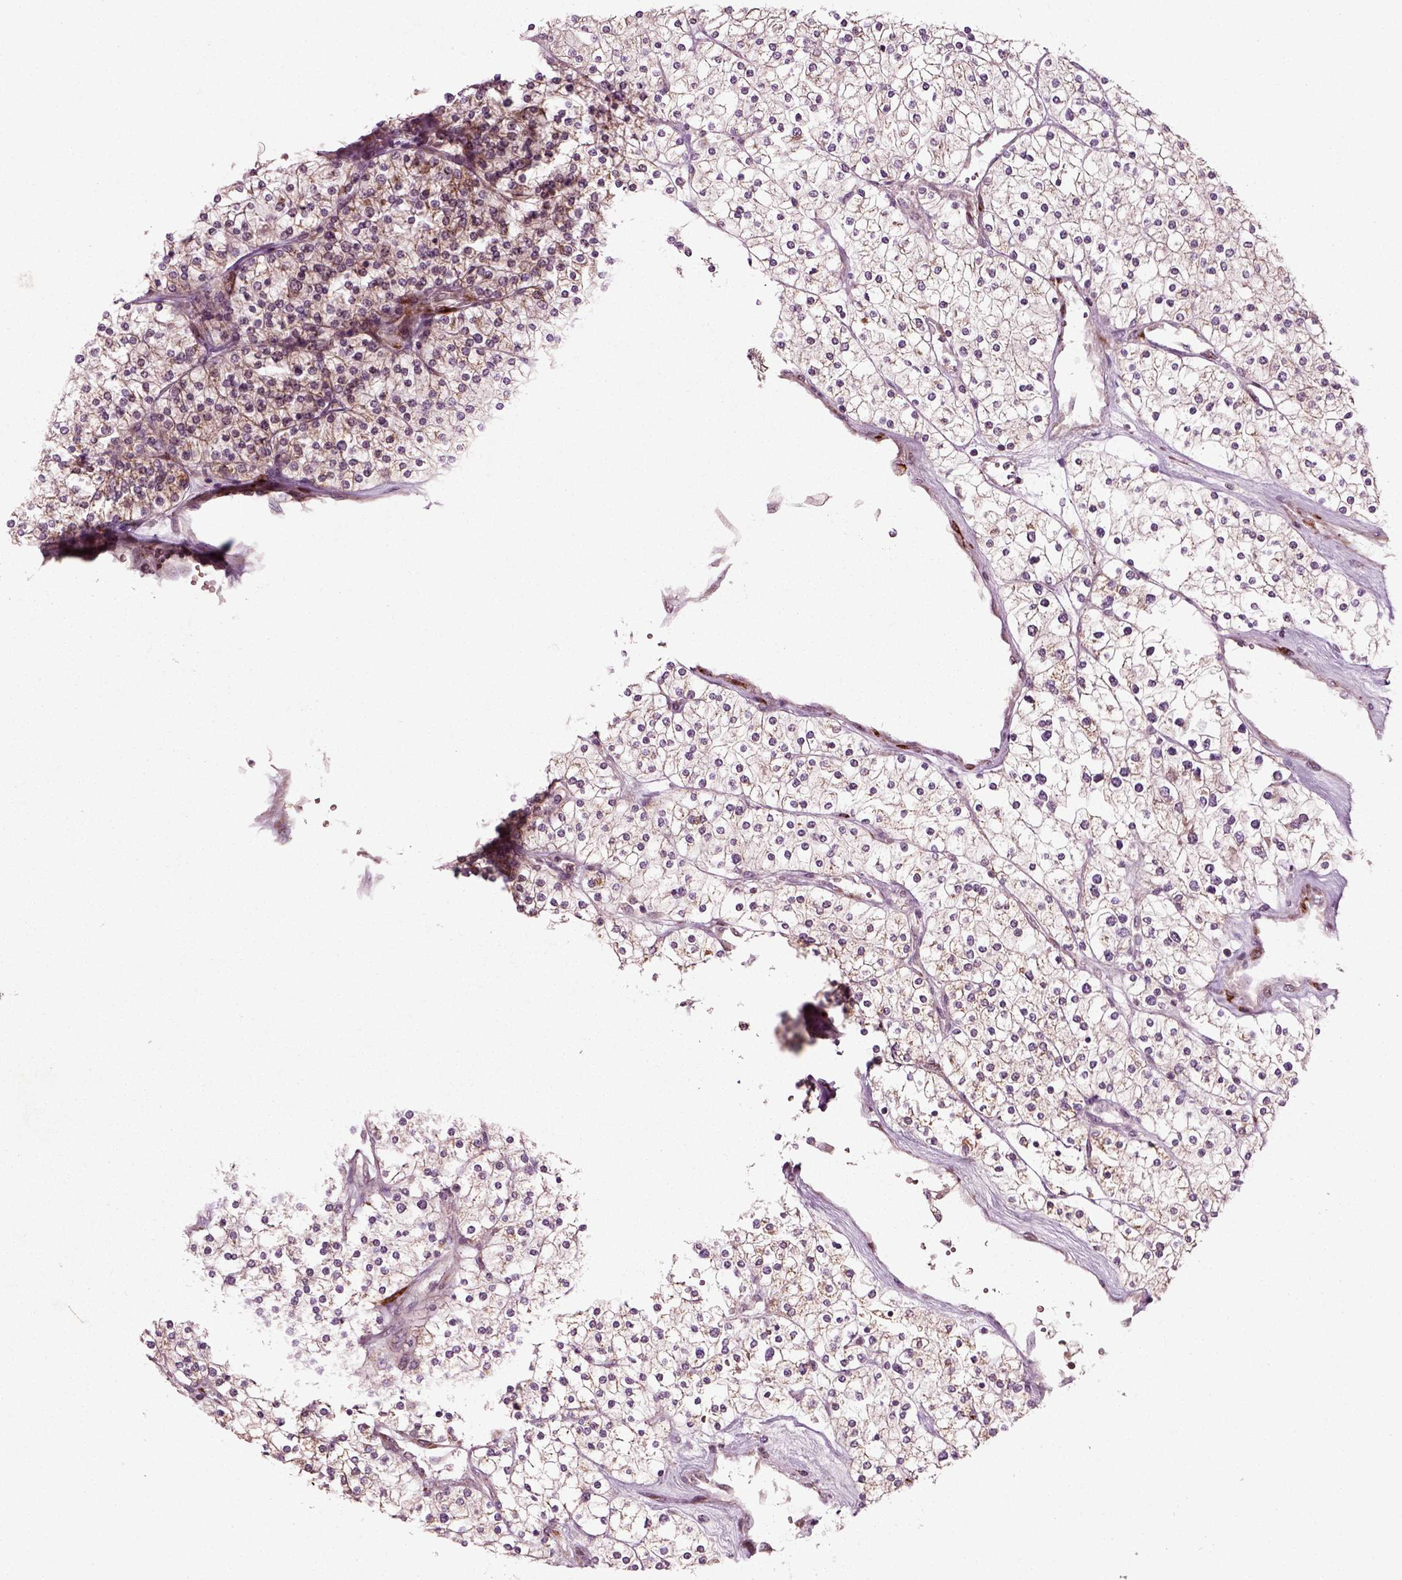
{"staining": {"intensity": "weak", "quantity": ">75%", "location": "cytoplasmic/membranous"}, "tissue": "renal cancer", "cell_type": "Tumor cells", "image_type": "cancer", "snomed": [{"axis": "morphology", "description": "Adenocarcinoma, NOS"}, {"axis": "topography", "description": "Kidney"}], "caption": "IHC (DAB) staining of renal cancer (adenocarcinoma) demonstrates weak cytoplasmic/membranous protein staining in approximately >75% of tumor cells. Using DAB (brown) and hematoxylin (blue) stains, captured at high magnification using brightfield microscopy.", "gene": "PLCD3", "patient": {"sex": "male", "age": 80}}